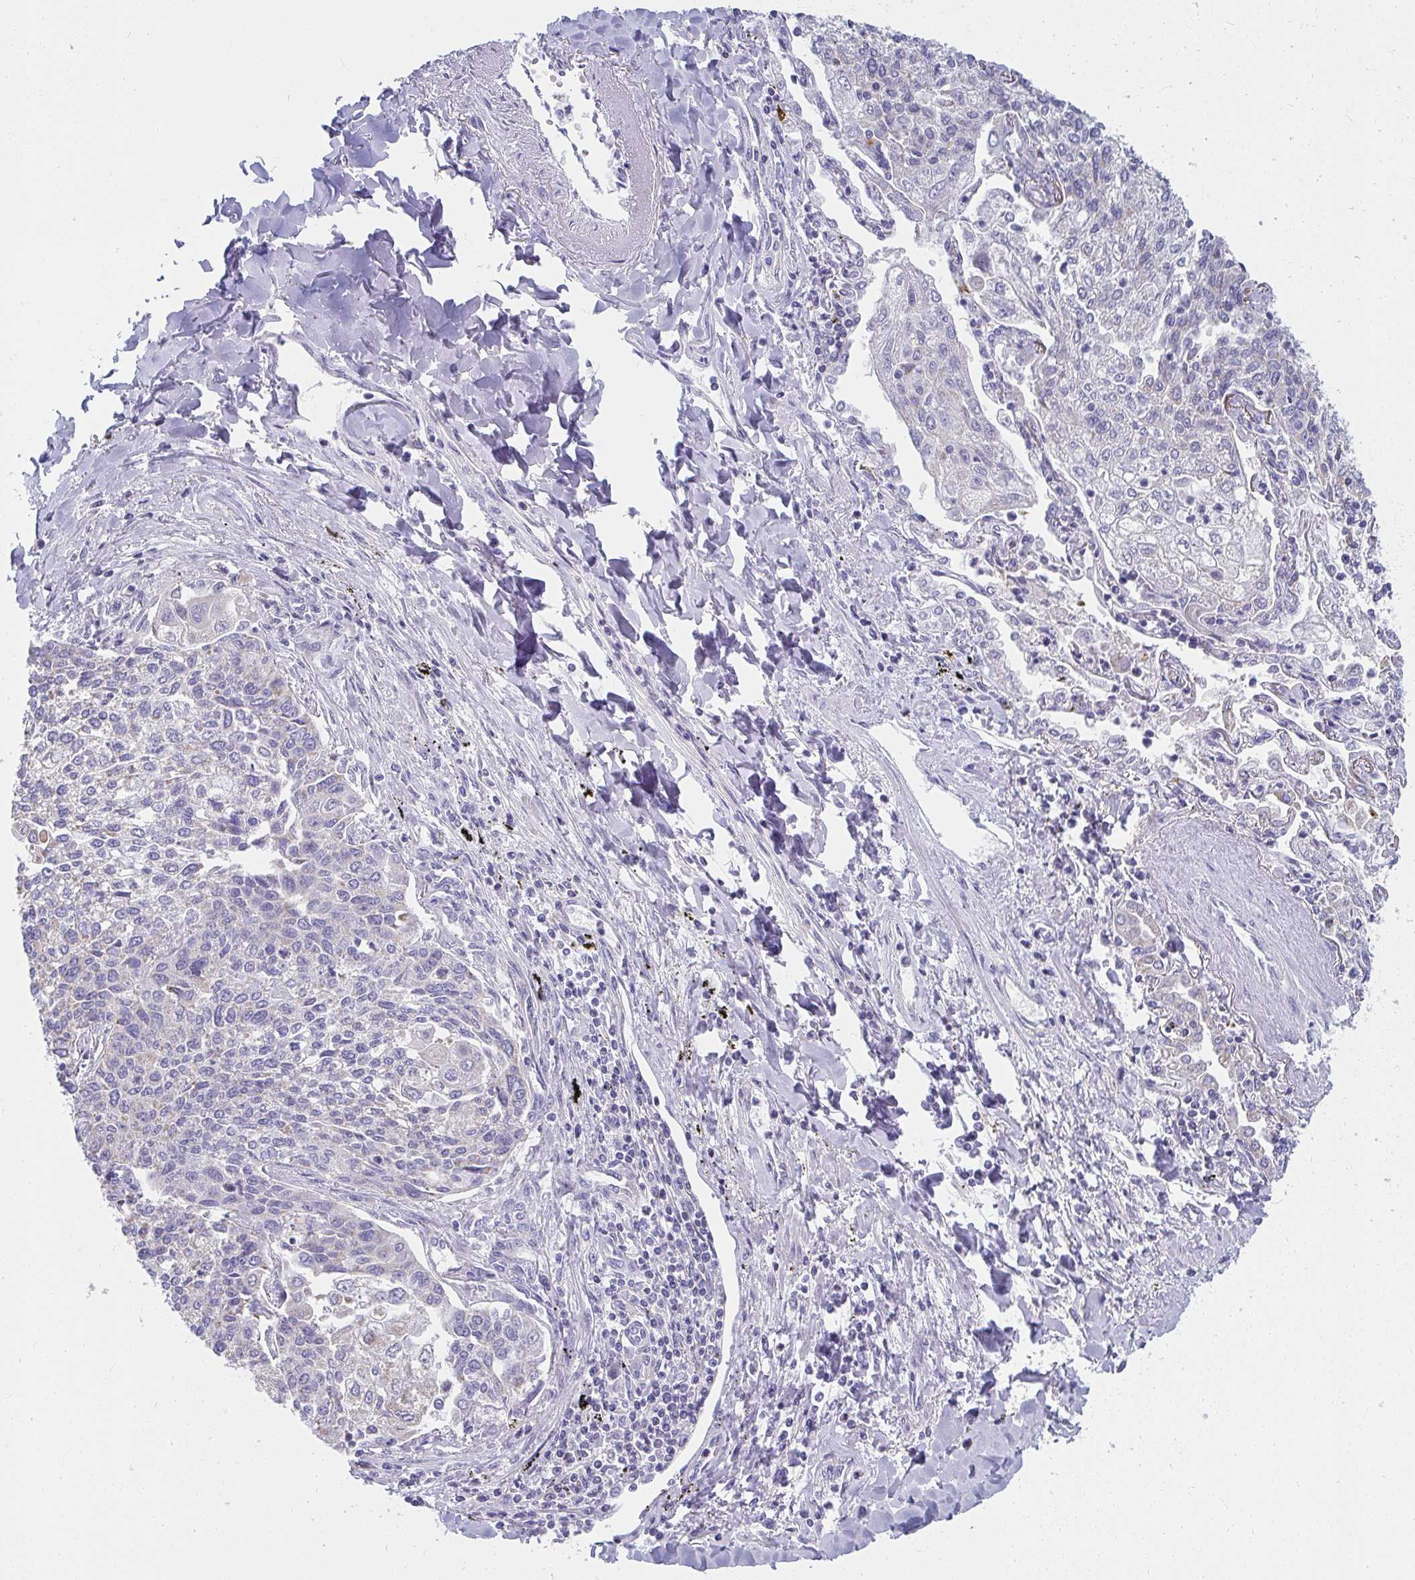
{"staining": {"intensity": "weak", "quantity": "<25%", "location": "cytoplasmic/membranous"}, "tissue": "lung cancer", "cell_type": "Tumor cells", "image_type": "cancer", "snomed": [{"axis": "morphology", "description": "Squamous cell carcinoma, NOS"}, {"axis": "topography", "description": "Lung"}], "caption": "The immunohistochemistry photomicrograph has no significant positivity in tumor cells of lung cancer (squamous cell carcinoma) tissue. (DAB IHC with hematoxylin counter stain).", "gene": "SLC6A1", "patient": {"sex": "male", "age": 74}}